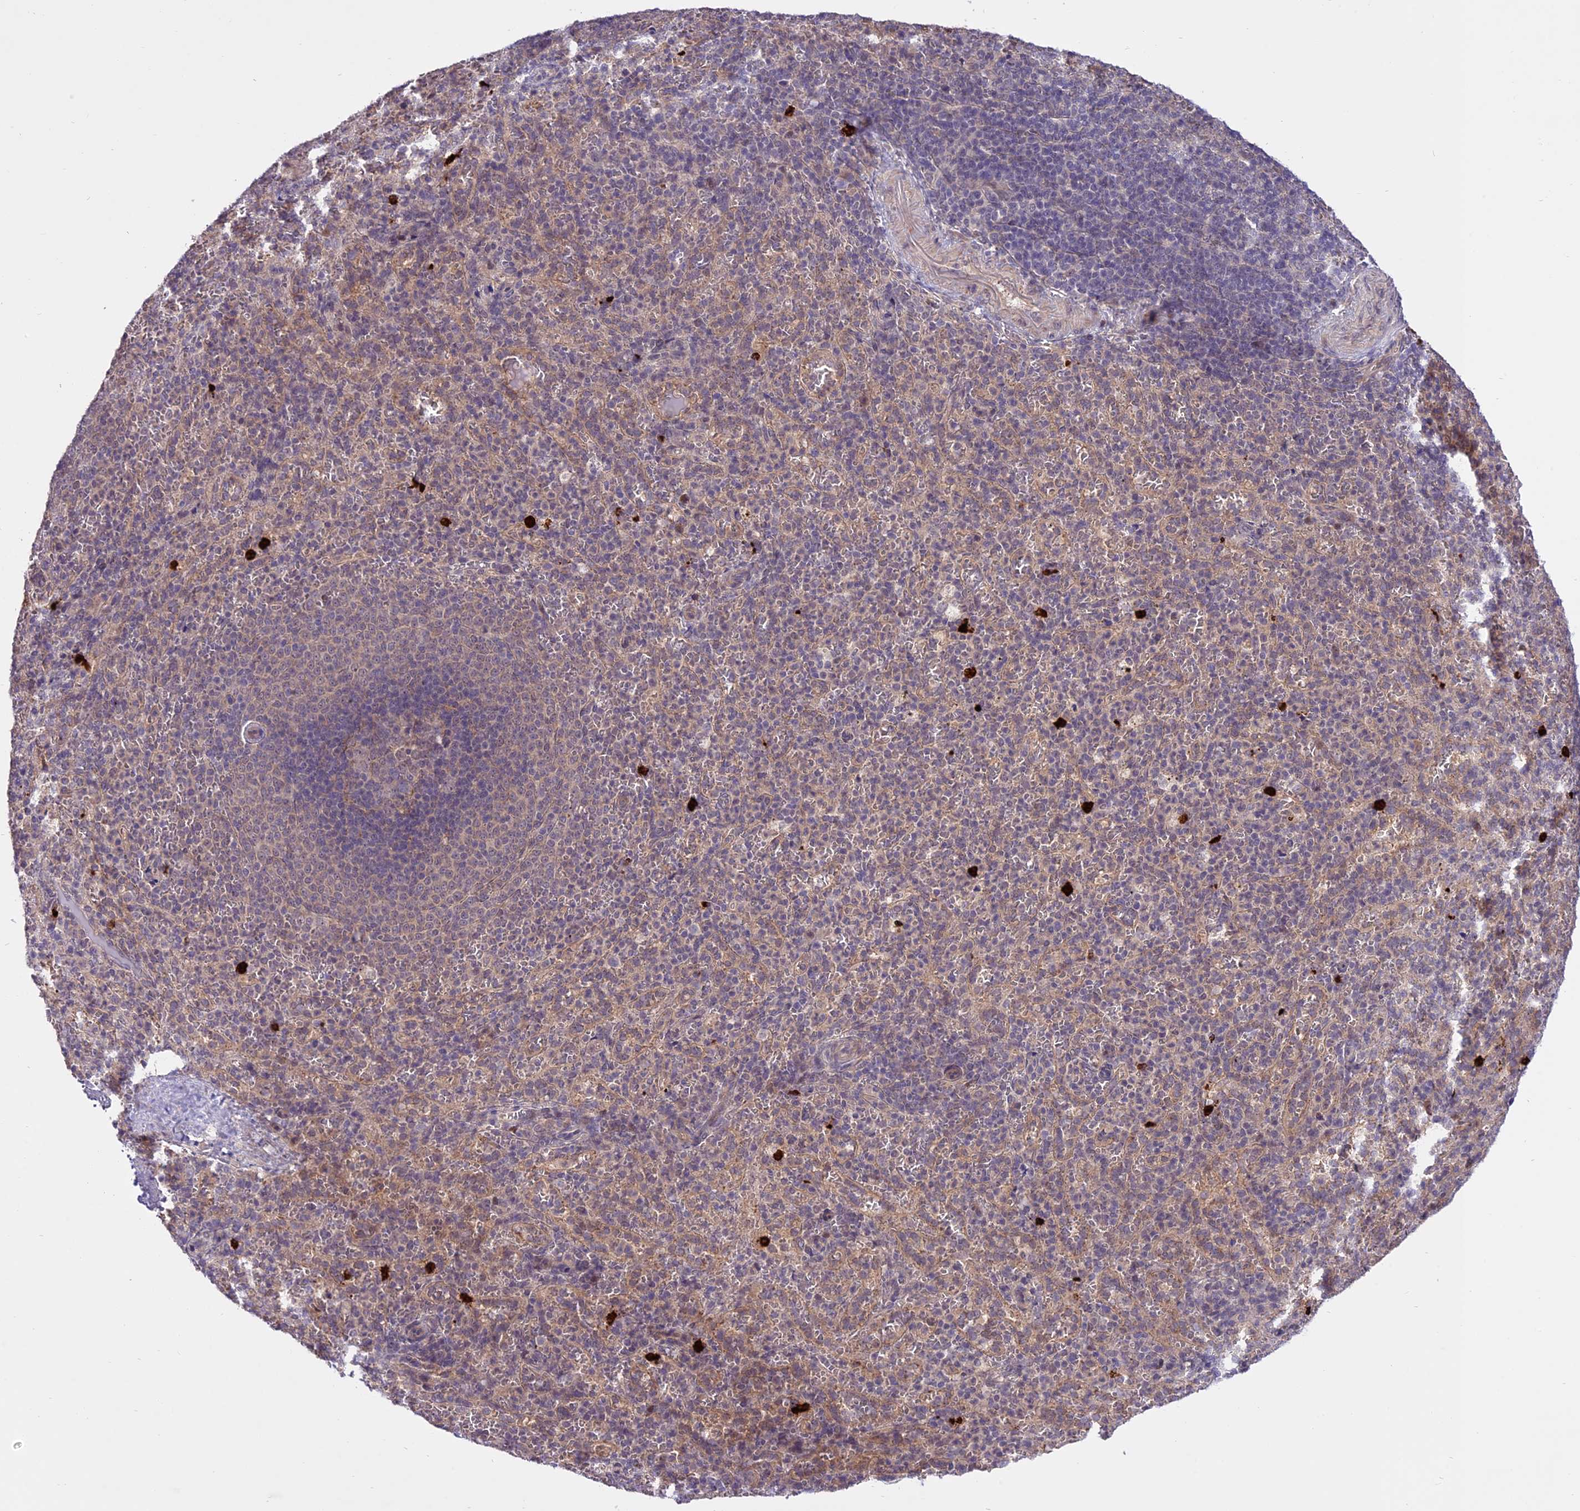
{"staining": {"intensity": "negative", "quantity": "none", "location": "none"}, "tissue": "spleen", "cell_type": "Cells in red pulp", "image_type": "normal", "snomed": [{"axis": "morphology", "description": "Normal tissue, NOS"}, {"axis": "topography", "description": "Spleen"}], "caption": "Protein analysis of normal spleen reveals no significant staining in cells in red pulp. The staining is performed using DAB (3,3'-diaminobenzidine) brown chromogen with nuclei counter-stained in using hematoxylin.", "gene": "SPRED1", "patient": {"sex": "female", "age": 21}}